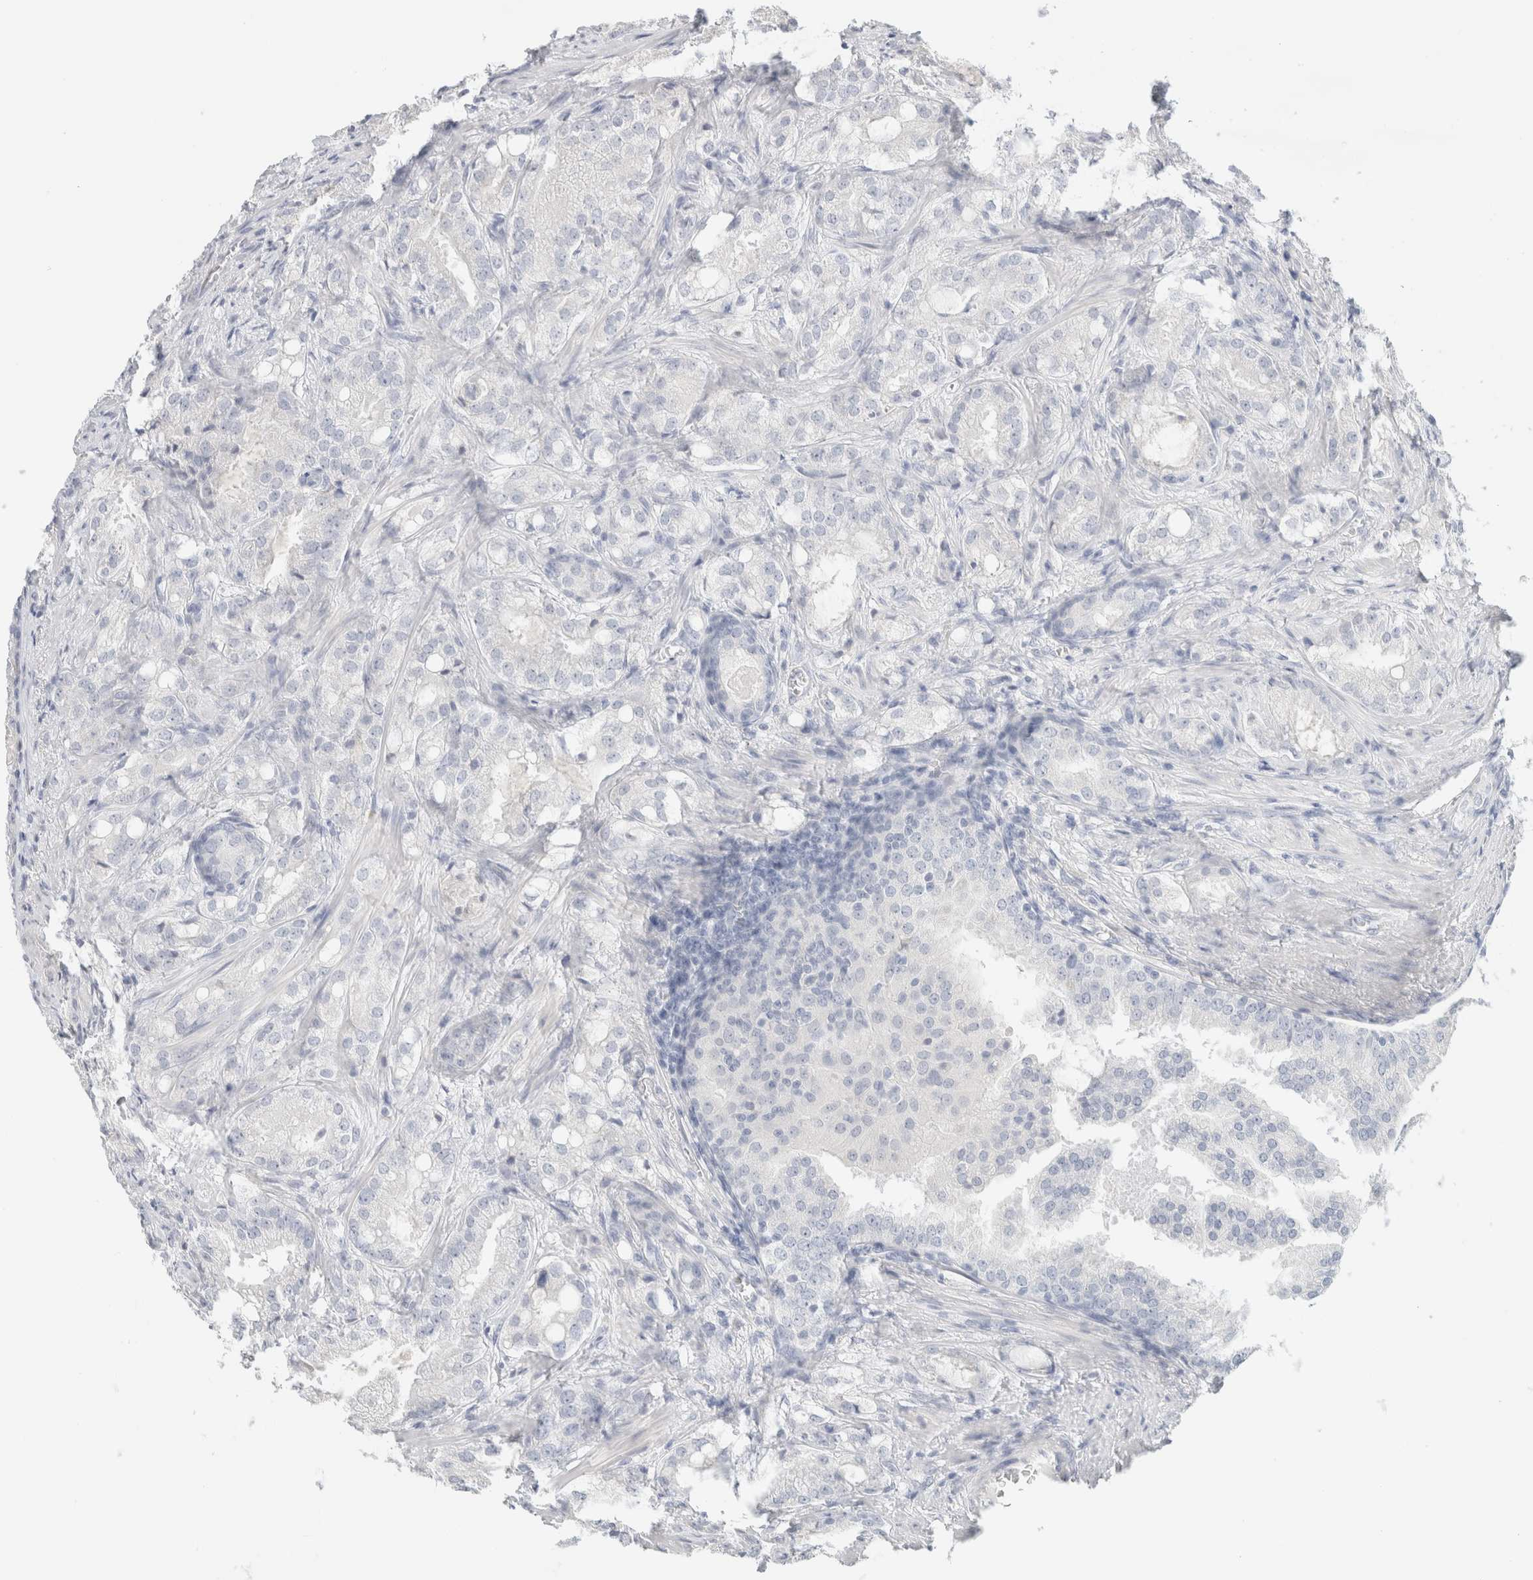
{"staining": {"intensity": "negative", "quantity": "none", "location": "none"}, "tissue": "prostate cancer", "cell_type": "Tumor cells", "image_type": "cancer", "snomed": [{"axis": "morphology", "description": "Adenocarcinoma, High grade"}, {"axis": "topography", "description": "Prostate"}], "caption": "This is a histopathology image of IHC staining of high-grade adenocarcinoma (prostate), which shows no staining in tumor cells.", "gene": "NEFM", "patient": {"sex": "male", "age": 64}}